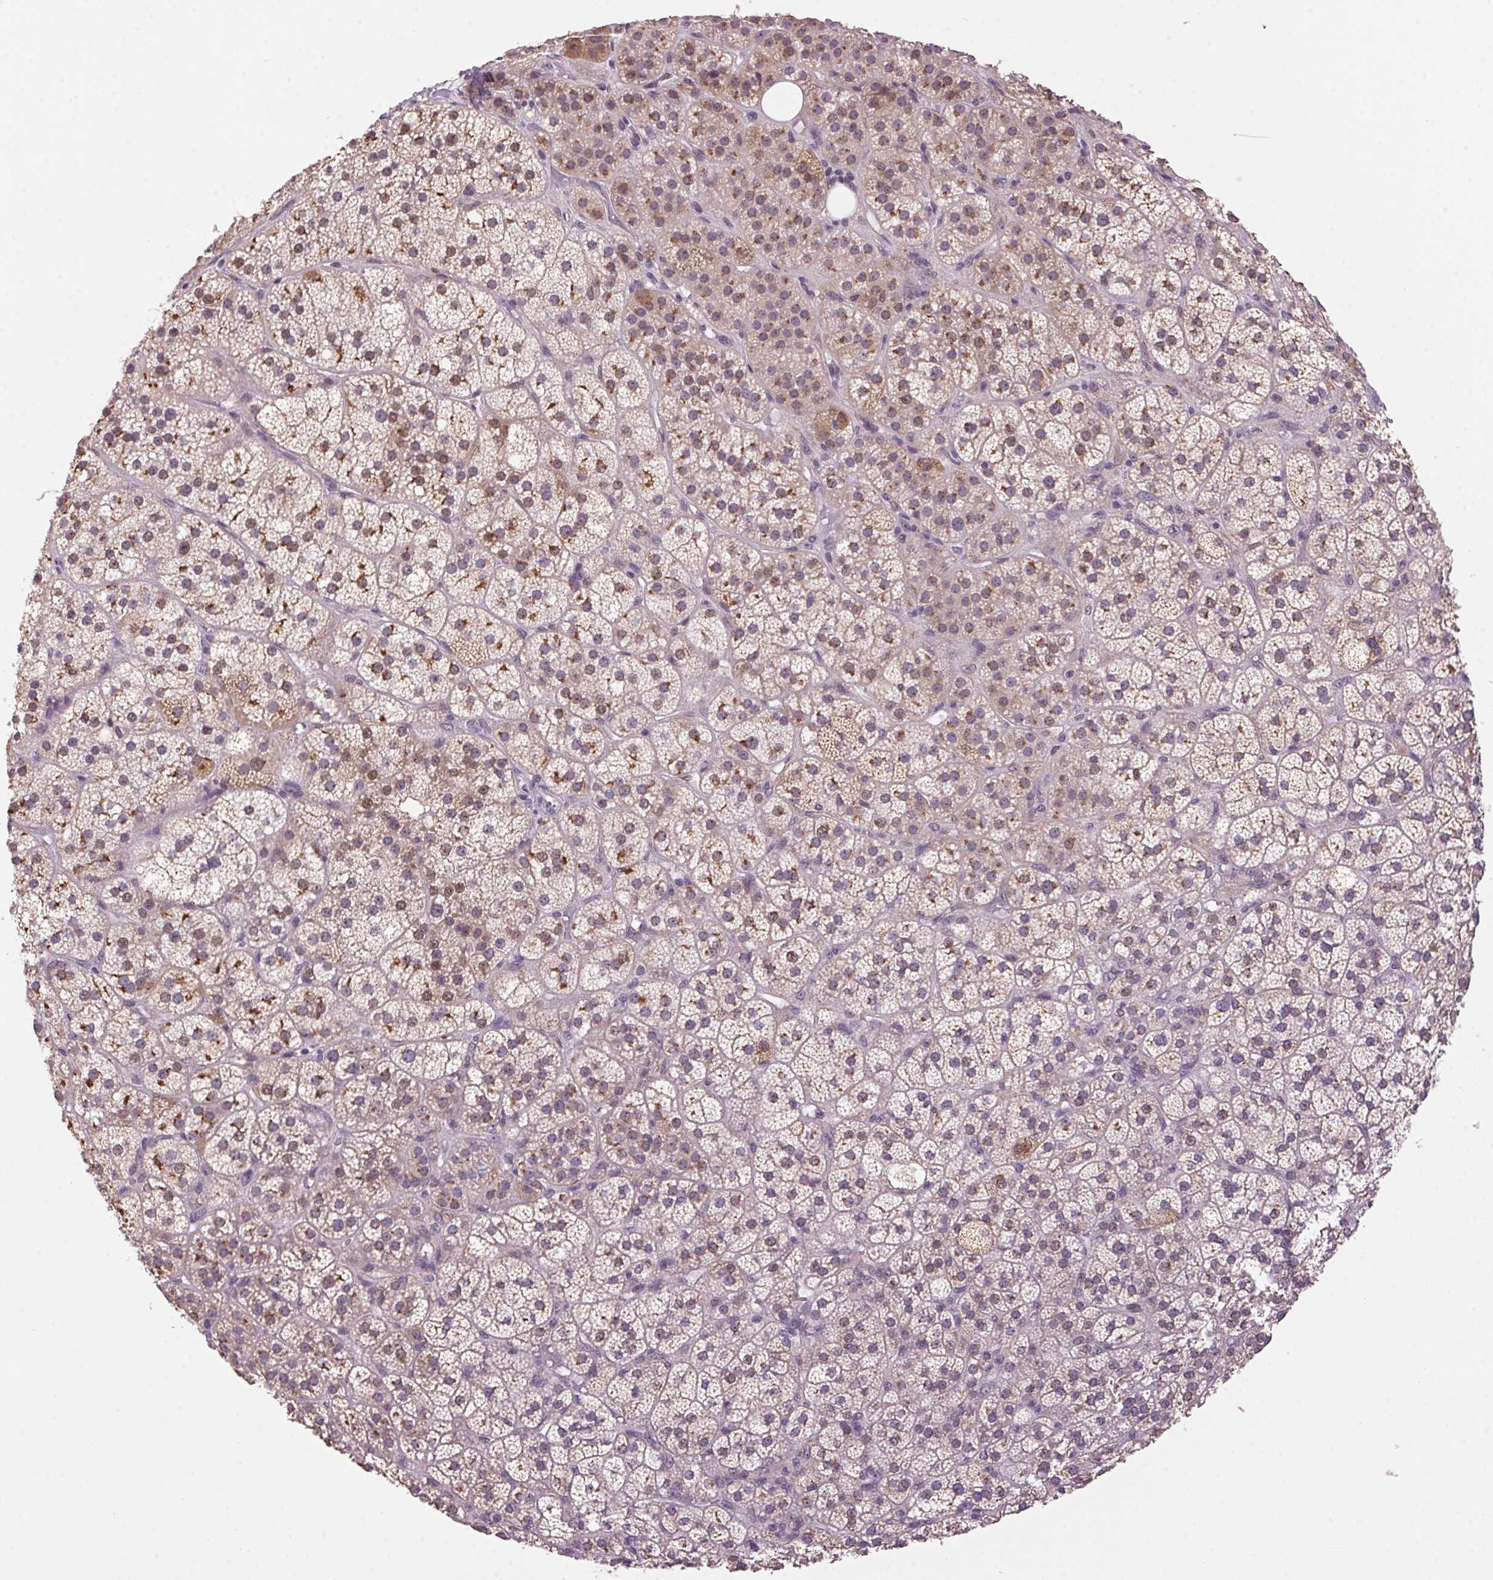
{"staining": {"intensity": "moderate", "quantity": "25%-75%", "location": "cytoplasmic/membranous,nuclear"}, "tissue": "adrenal gland", "cell_type": "Glandular cells", "image_type": "normal", "snomed": [{"axis": "morphology", "description": "Normal tissue, NOS"}, {"axis": "topography", "description": "Adrenal gland"}], "caption": "Adrenal gland stained for a protein demonstrates moderate cytoplasmic/membranous,nuclear positivity in glandular cells. The protein of interest is stained brown, and the nuclei are stained in blue (DAB IHC with brightfield microscopy, high magnification).", "gene": "AKR1E2", "patient": {"sex": "female", "age": 60}}